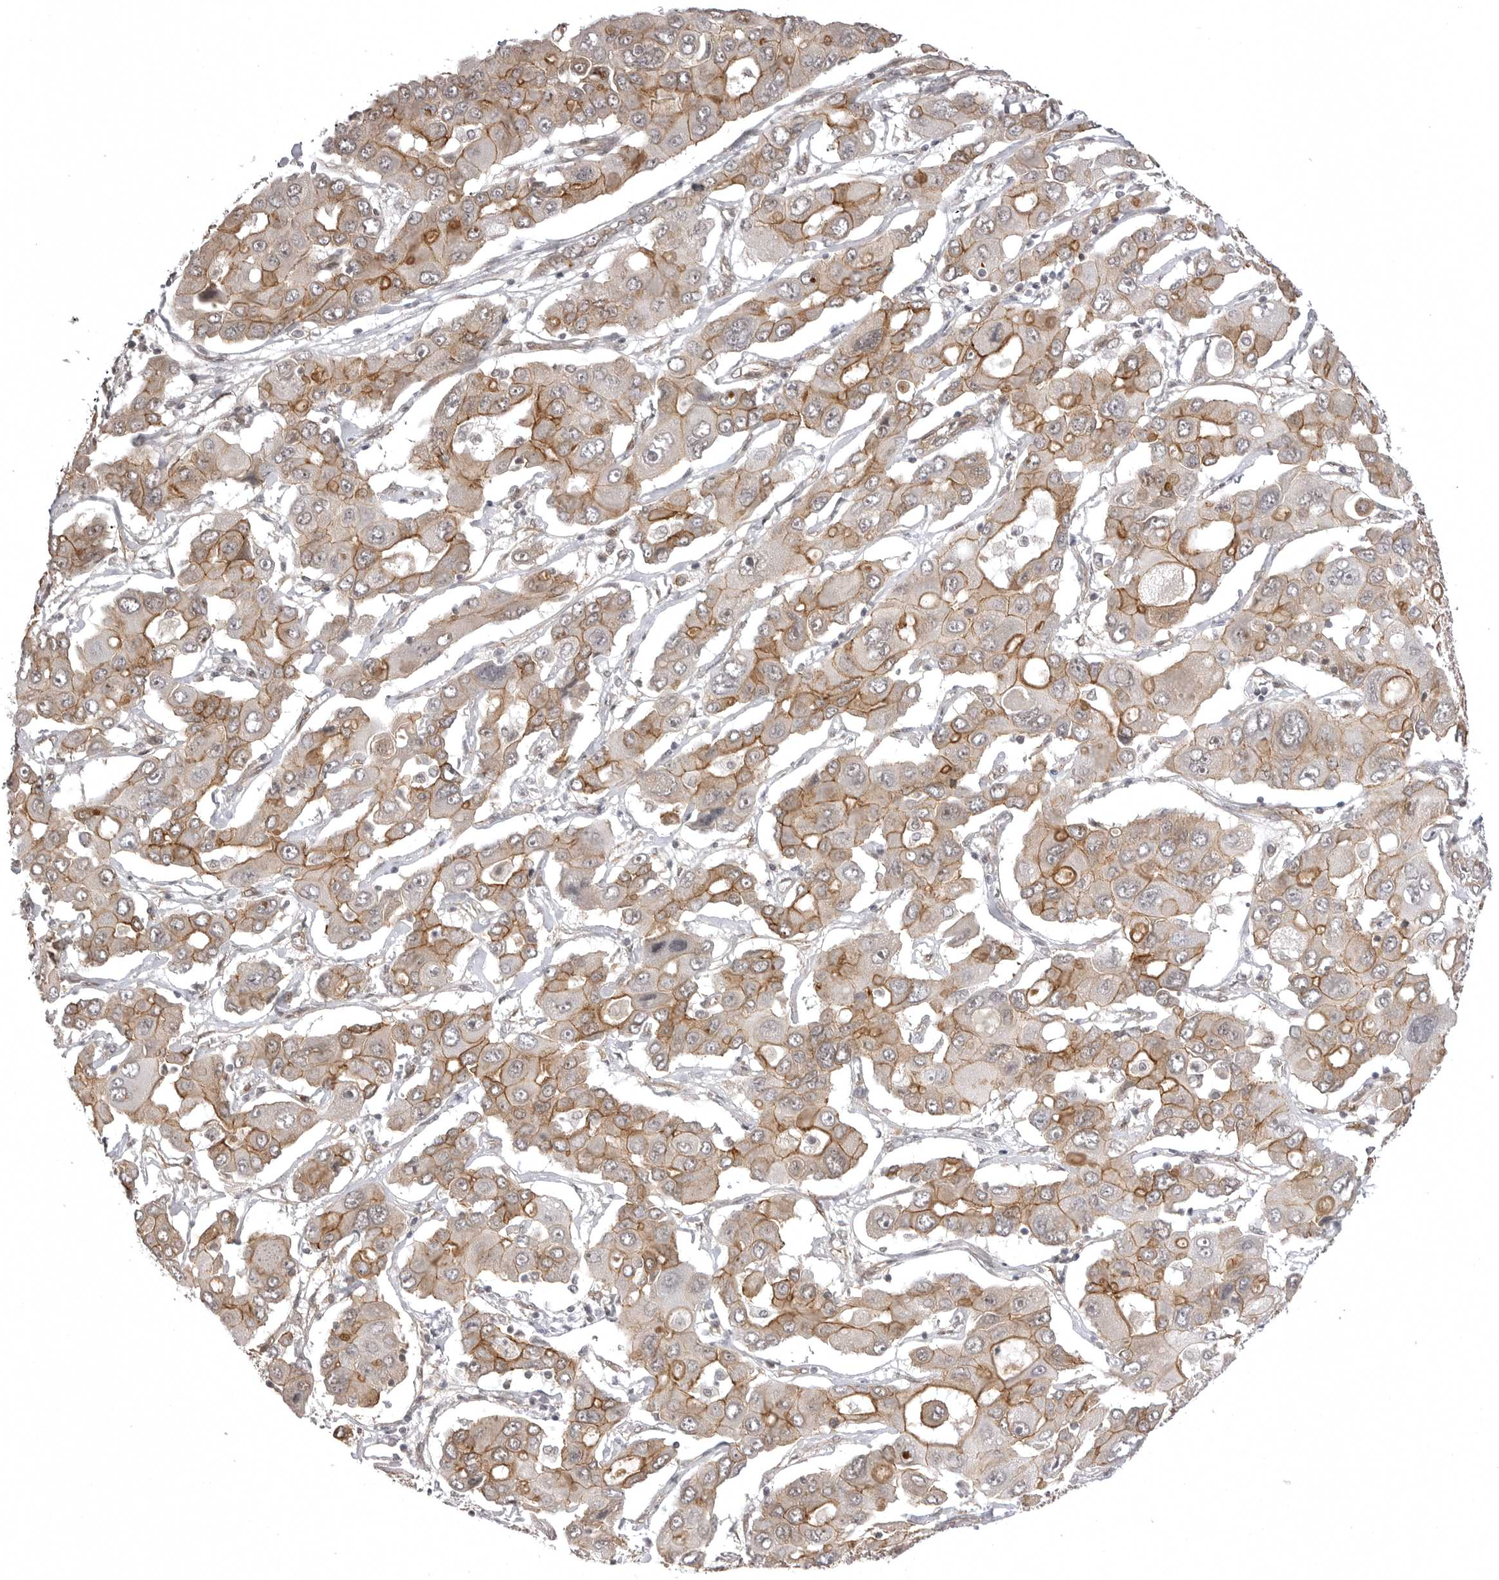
{"staining": {"intensity": "moderate", "quantity": "25%-75%", "location": "cytoplasmic/membranous"}, "tissue": "liver cancer", "cell_type": "Tumor cells", "image_type": "cancer", "snomed": [{"axis": "morphology", "description": "Cholangiocarcinoma"}, {"axis": "topography", "description": "Liver"}], "caption": "Cholangiocarcinoma (liver) tissue exhibits moderate cytoplasmic/membranous expression in about 25%-75% of tumor cells Using DAB (3,3'-diaminobenzidine) (brown) and hematoxylin (blue) stains, captured at high magnification using brightfield microscopy.", "gene": "SORBS1", "patient": {"sex": "male", "age": 67}}